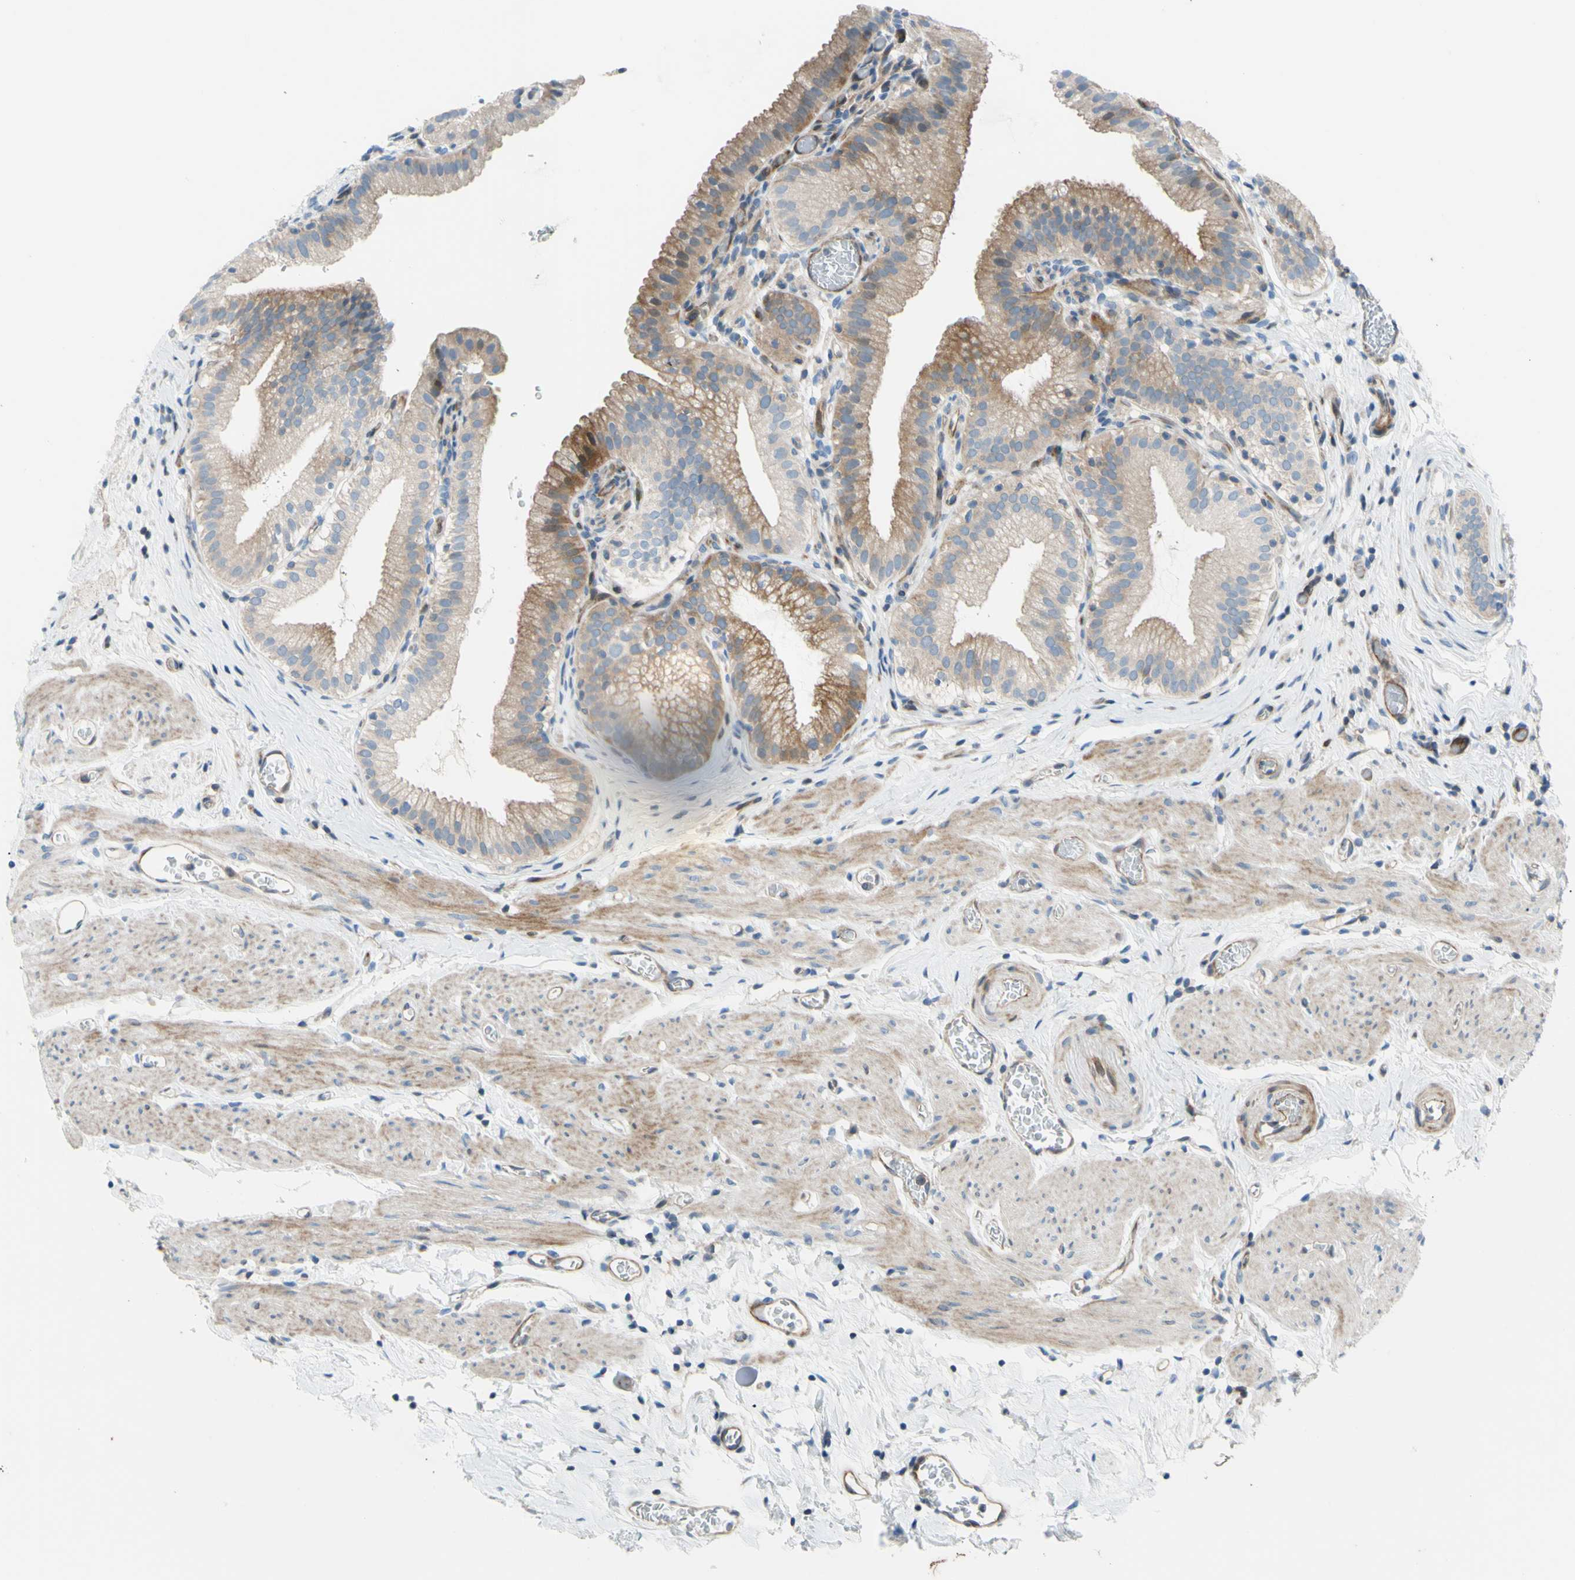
{"staining": {"intensity": "moderate", "quantity": ">75%", "location": "cytoplasmic/membranous"}, "tissue": "gallbladder", "cell_type": "Glandular cells", "image_type": "normal", "snomed": [{"axis": "morphology", "description": "Normal tissue, NOS"}, {"axis": "topography", "description": "Gallbladder"}], "caption": "Normal gallbladder demonstrates moderate cytoplasmic/membranous staining in approximately >75% of glandular cells, visualized by immunohistochemistry. (DAB IHC with brightfield microscopy, high magnification).", "gene": "PAK2", "patient": {"sex": "male", "age": 54}}